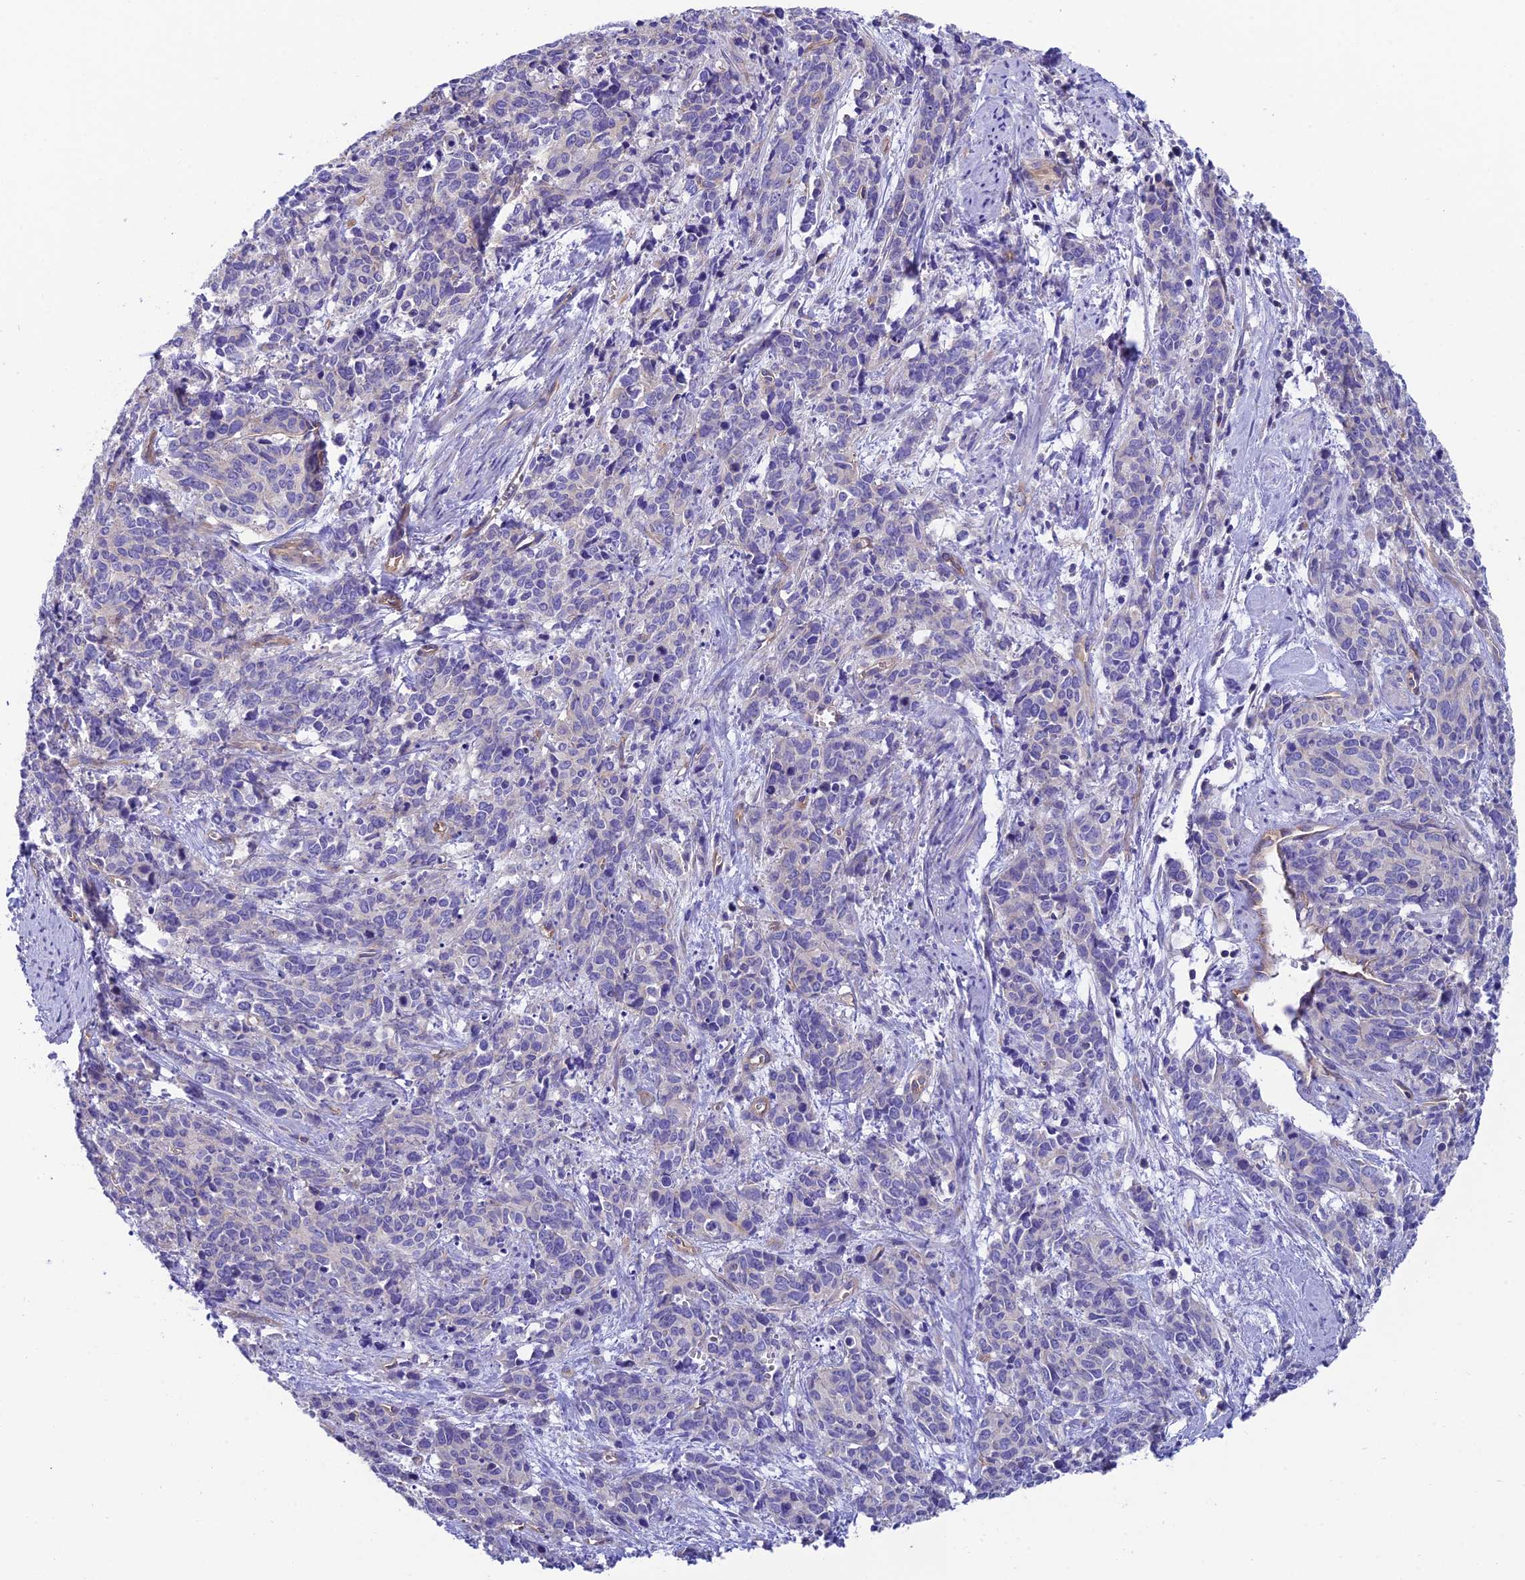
{"staining": {"intensity": "negative", "quantity": "none", "location": "none"}, "tissue": "cervical cancer", "cell_type": "Tumor cells", "image_type": "cancer", "snomed": [{"axis": "morphology", "description": "Squamous cell carcinoma, NOS"}, {"axis": "topography", "description": "Cervix"}], "caption": "A photomicrograph of cervical cancer (squamous cell carcinoma) stained for a protein demonstrates no brown staining in tumor cells.", "gene": "PPFIA3", "patient": {"sex": "female", "age": 60}}